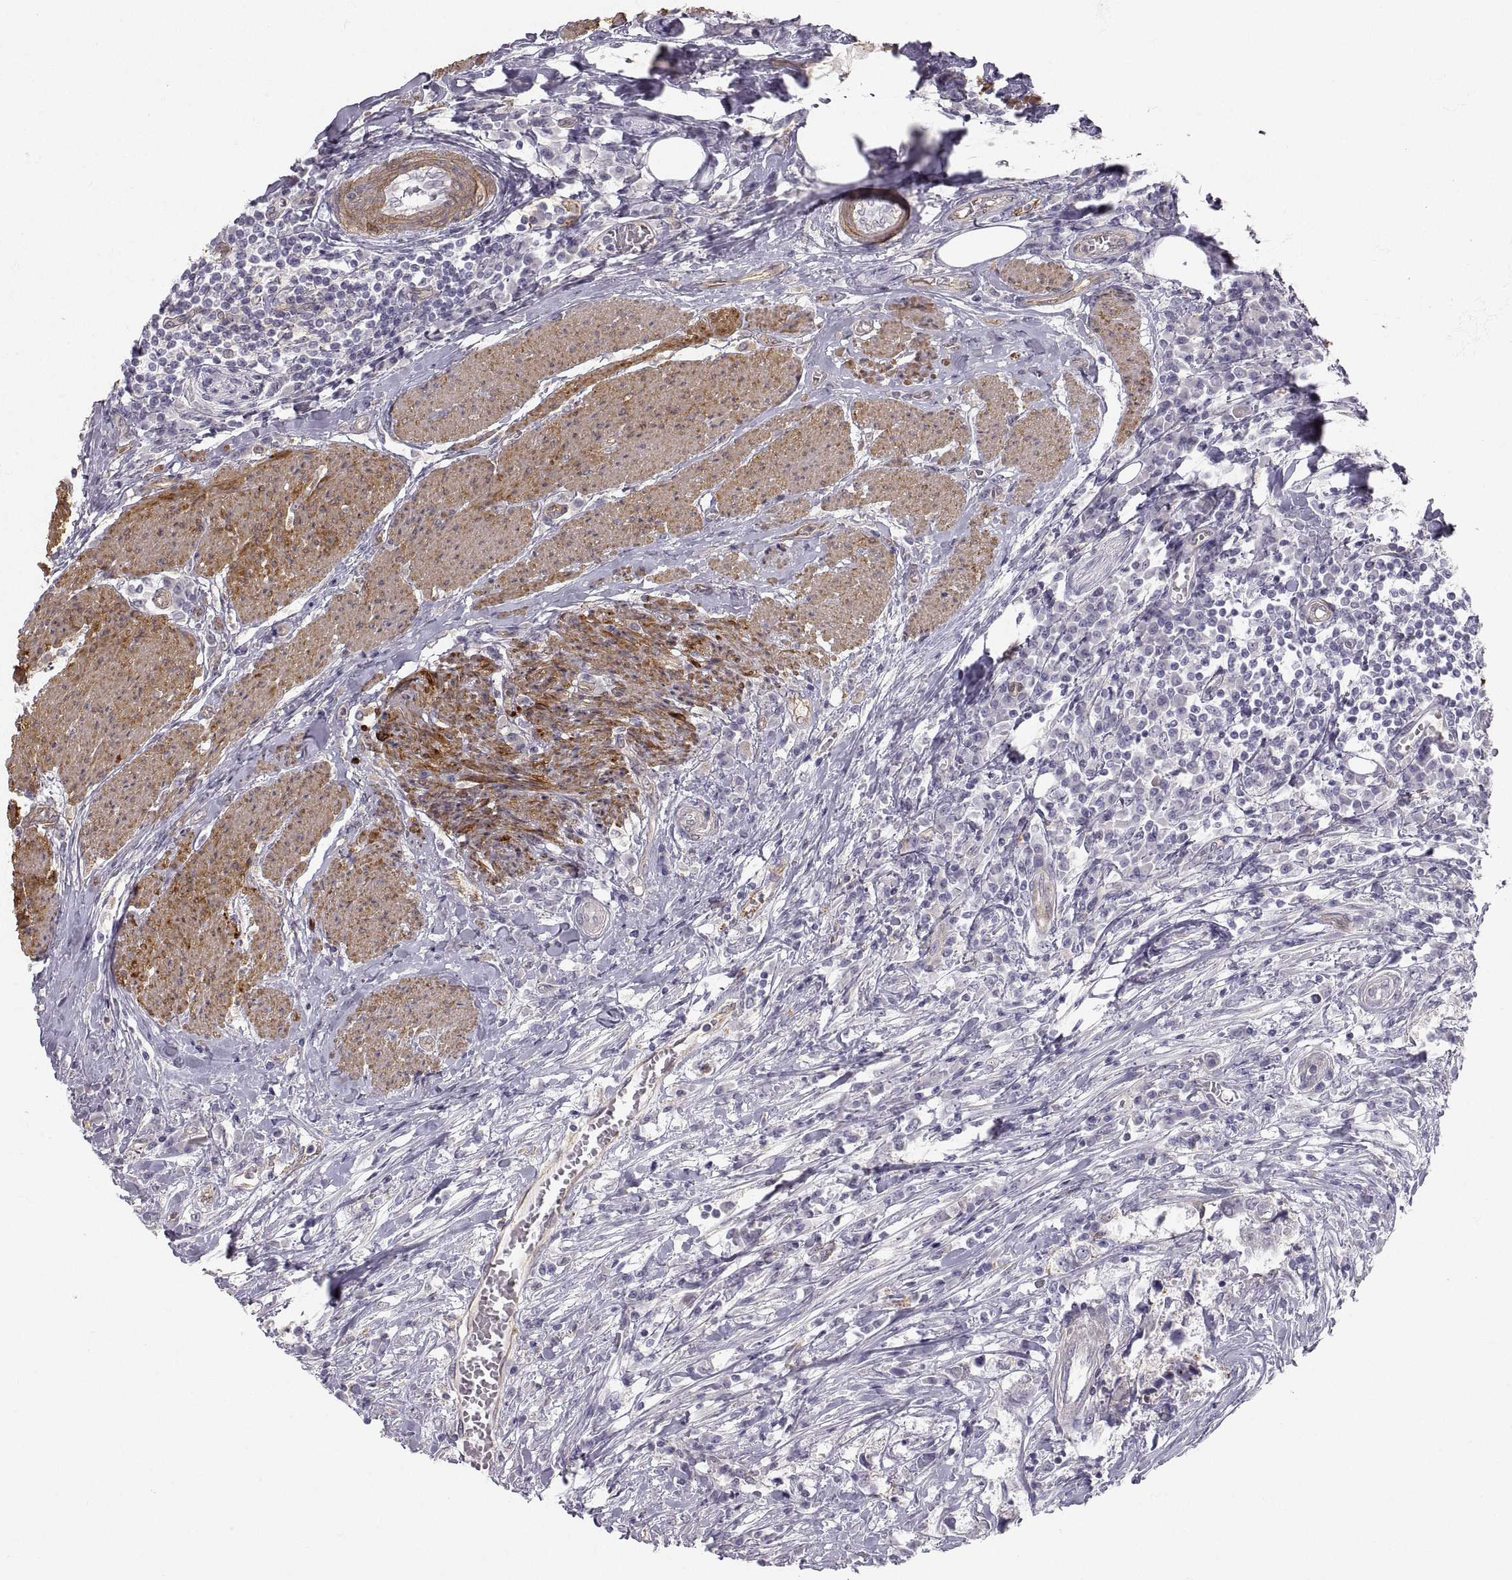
{"staining": {"intensity": "negative", "quantity": "none", "location": "none"}, "tissue": "urothelial cancer", "cell_type": "Tumor cells", "image_type": "cancer", "snomed": [{"axis": "morphology", "description": "Urothelial carcinoma, NOS"}, {"axis": "morphology", "description": "Urothelial carcinoma, High grade"}, {"axis": "topography", "description": "Urinary bladder"}], "caption": "IHC photomicrograph of neoplastic tissue: human urothelial cancer stained with DAB (3,3'-diaminobenzidine) displays no significant protein expression in tumor cells.", "gene": "PGM5", "patient": {"sex": "male", "age": 63}}